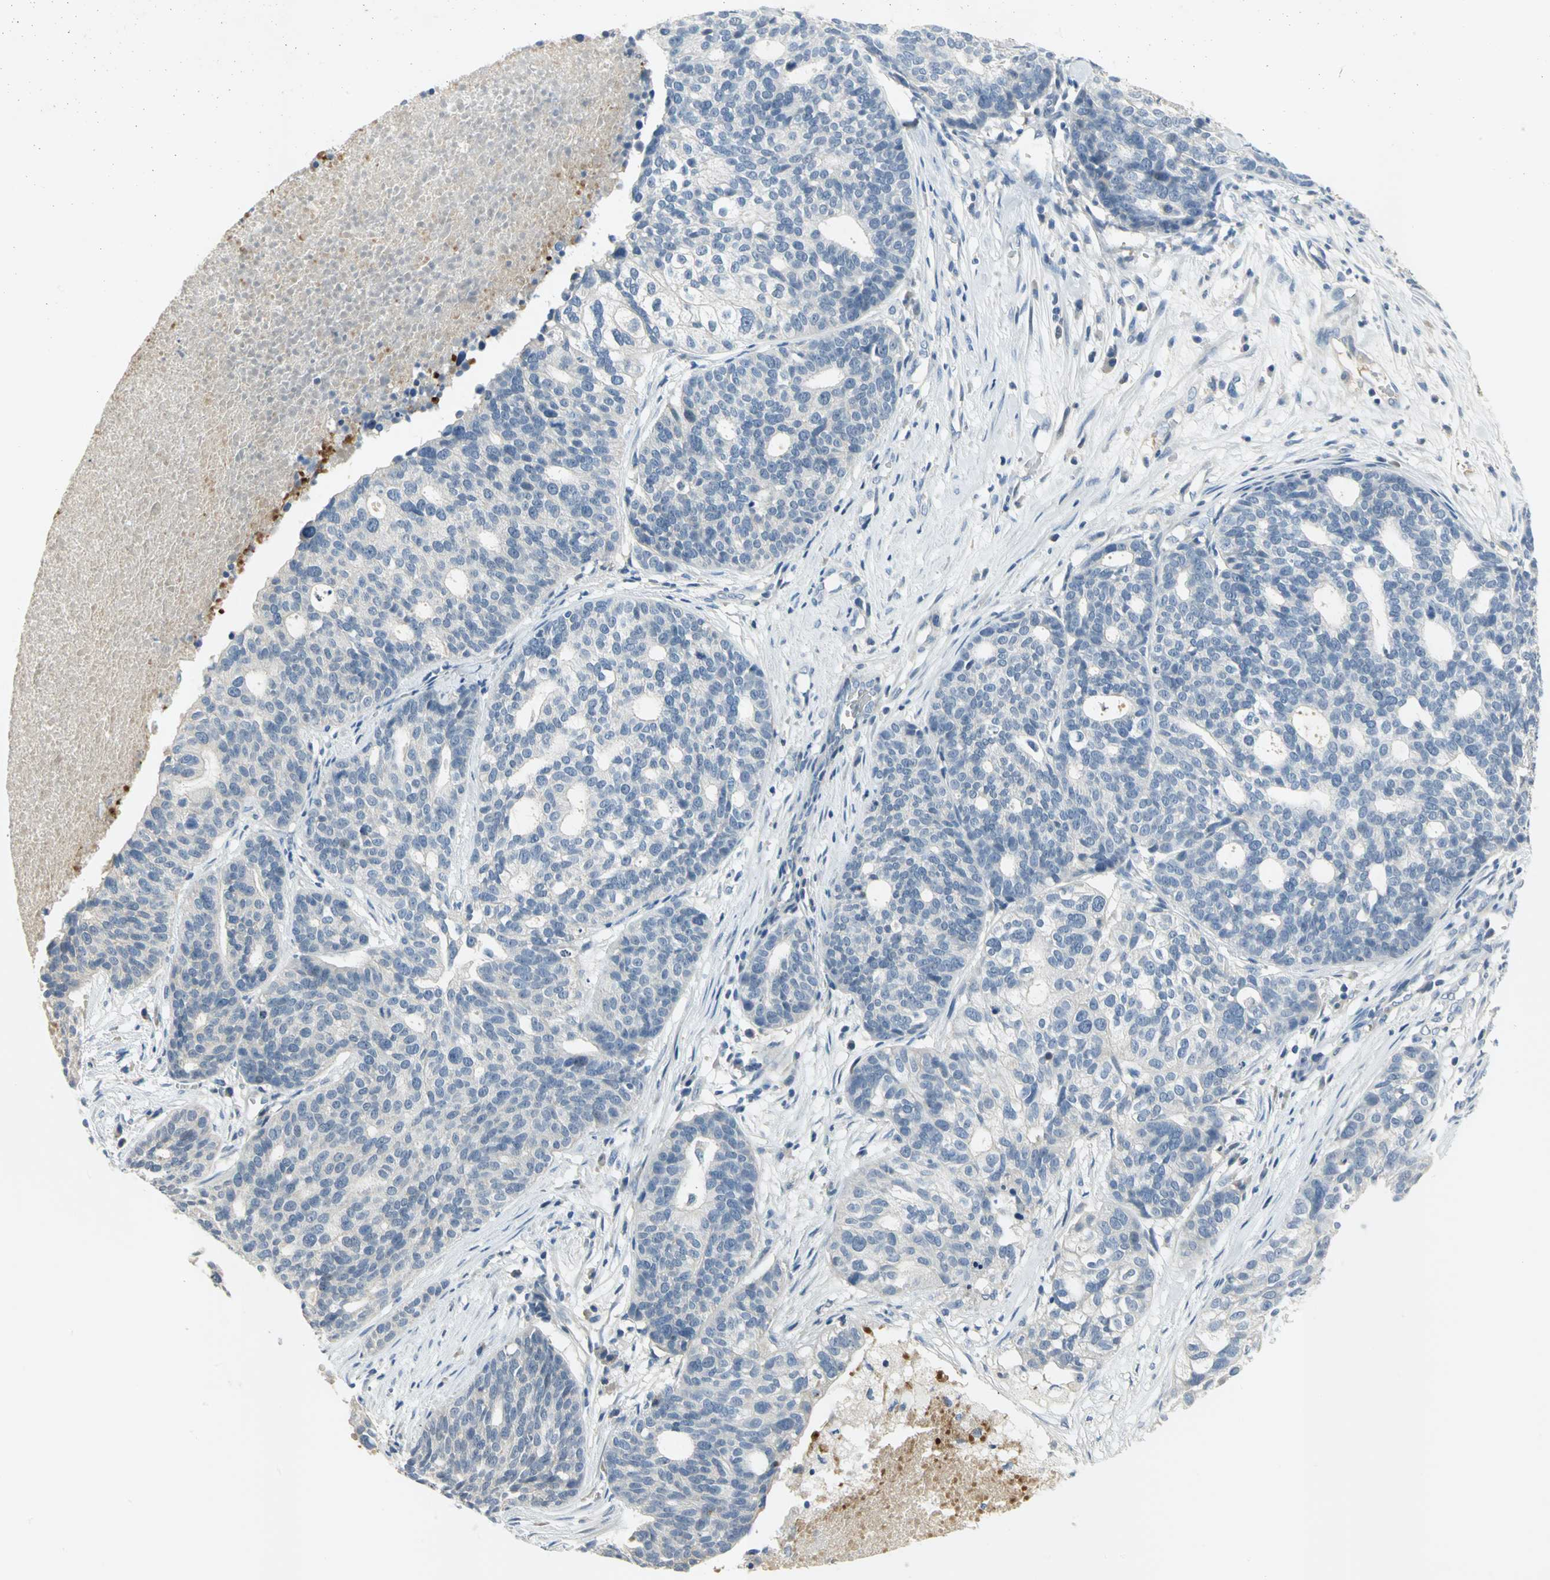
{"staining": {"intensity": "negative", "quantity": "none", "location": "none"}, "tissue": "ovarian cancer", "cell_type": "Tumor cells", "image_type": "cancer", "snomed": [{"axis": "morphology", "description": "Cystadenocarcinoma, serous, NOS"}, {"axis": "topography", "description": "Ovary"}], "caption": "This histopathology image is of serous cystadenocarcinoma (ovarian) stained with IHC to label a protein in brown with the nuclei are counter-stained blue. There is no staining in tumor cells.", "gene": "ZIC1", "patient": {"sex": "female", "age": 59}}